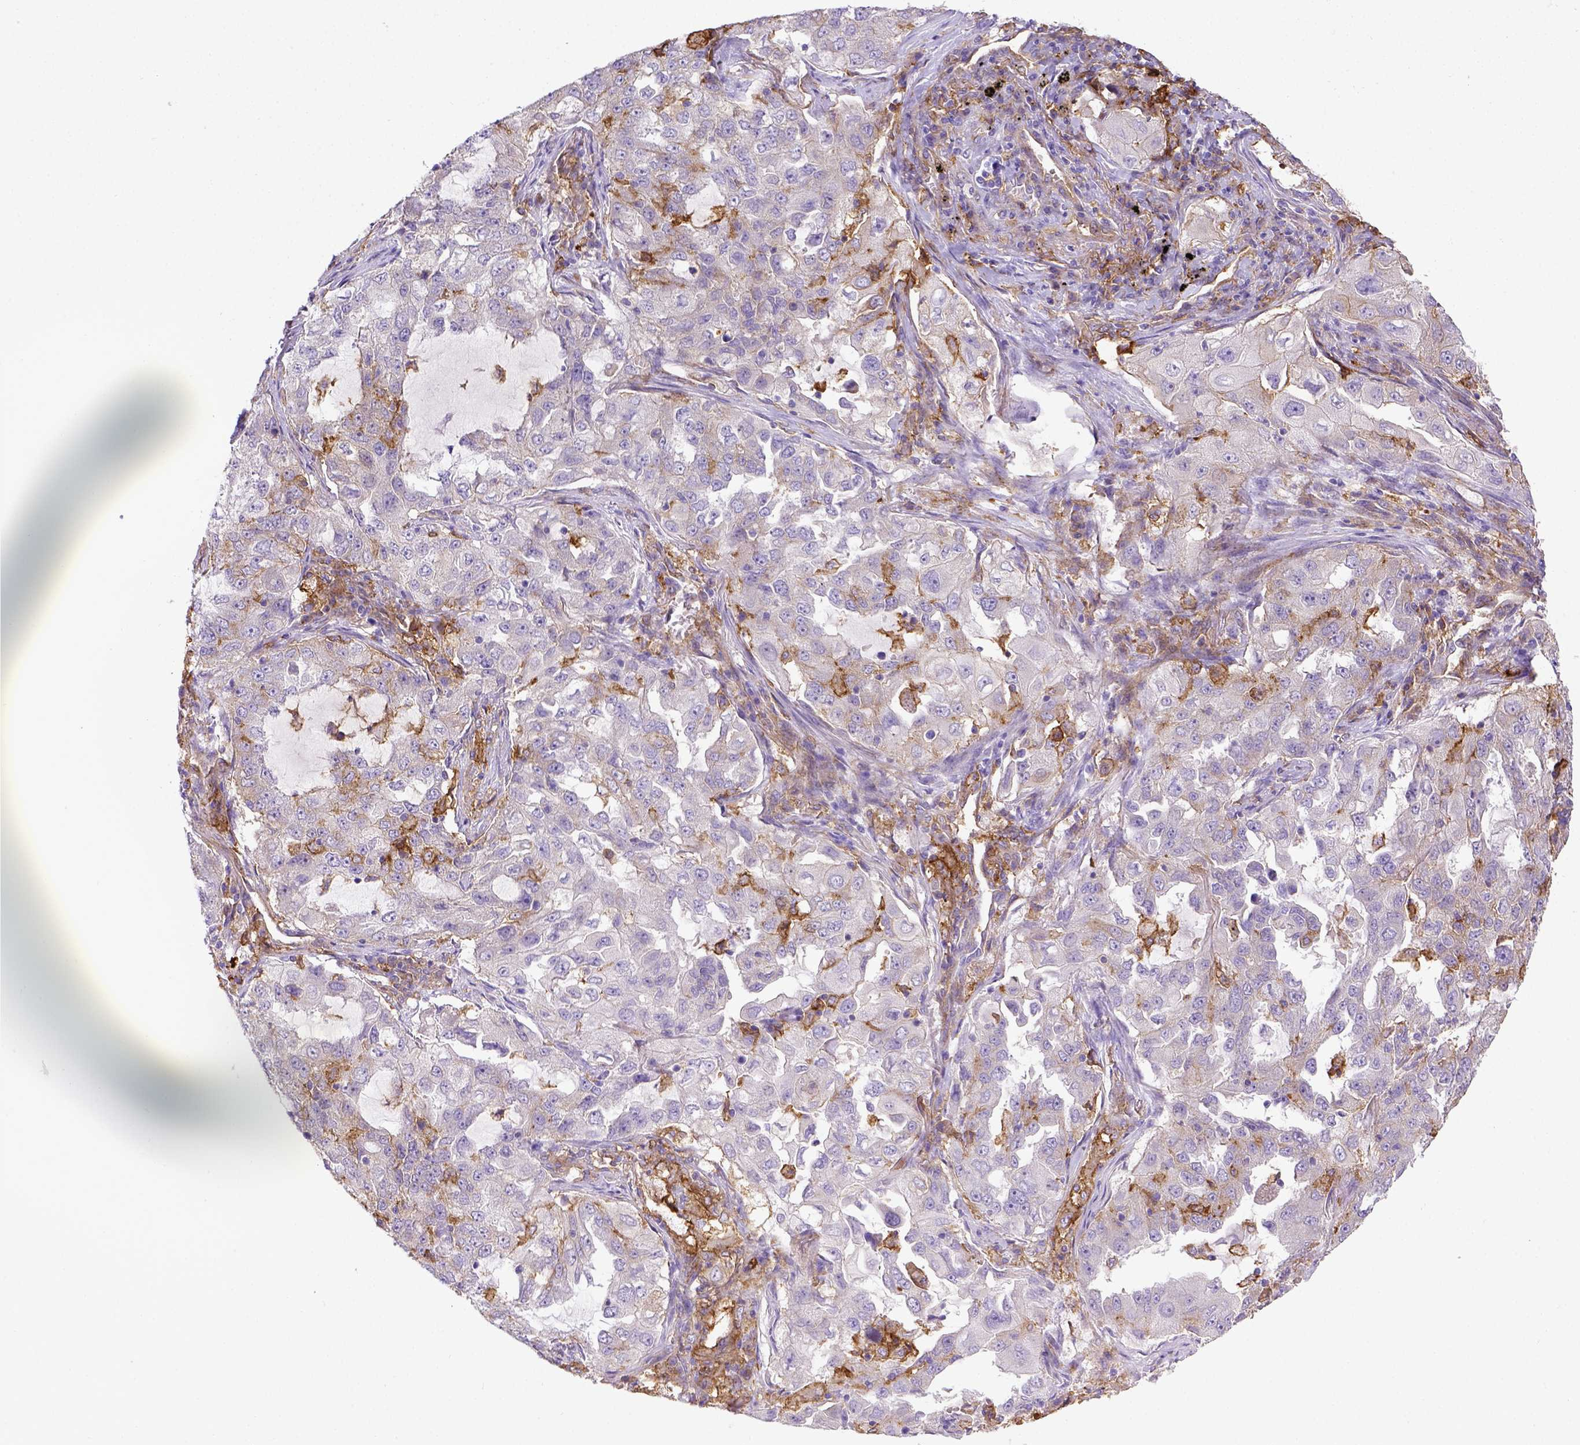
{"staining": {"intensity": "negative", "quantity": "none", "location": "none"}, "tissue": "lung cancer", "cell_type": "Tumor cells", "image_type": "cancer", "snomed": [{"axis": "morphology", "description": "Adenocarcinoma, NOS"}, {"axis": "topography", "description": "Lung"}], "caption": "Immunohistochemistry of human lung cancer demonstrates no positivity in tumor cells. (Stains: DAB immunohistochemistry with hematoxylin counter stain, Microscopy: brightfield microscopy at high magnification).", "gene": "CD40", "patient": {"sex": "female", "age": 61}}